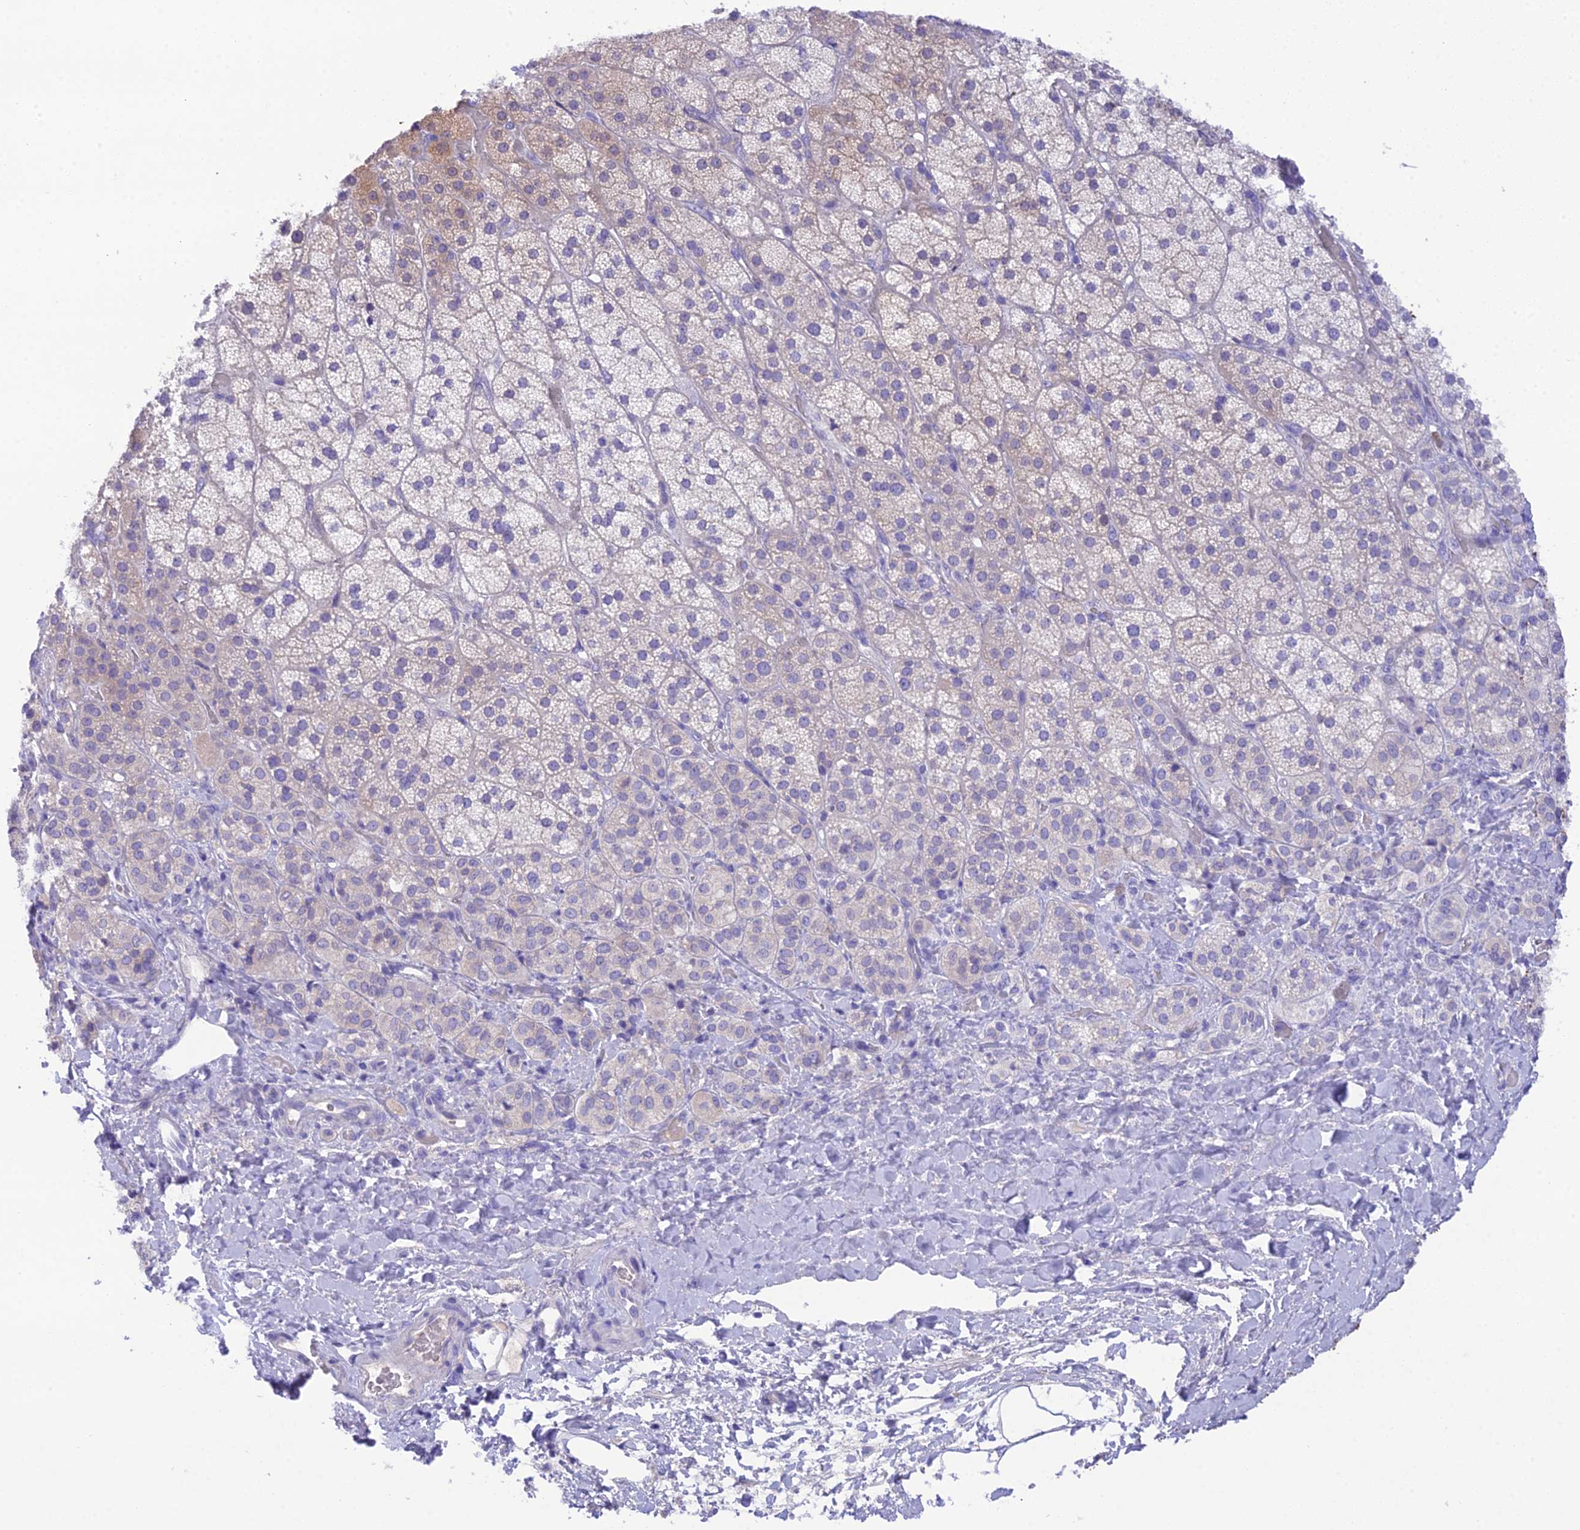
{"staining": {"intensity": "moderate", "quantity": "<25%", "location": "cytoplasmic/membranous"}, "tissue": "adrenal gland", "cell_type": "Glandular cells", "image_type": "normal", "snomed": [{"axis": "morphology", "description": "Normal tissue, NOS"}, {"axis": "topography", "description": "Adrenal gland"}], "caption": "A histopathology image of human adrenal gland stained for a protein exhibits moderate cytoplasmic/membranous brown staining in glandular cells.", "gene": "KIAA0408", "patient": {"sex": "male", "age": 57}}